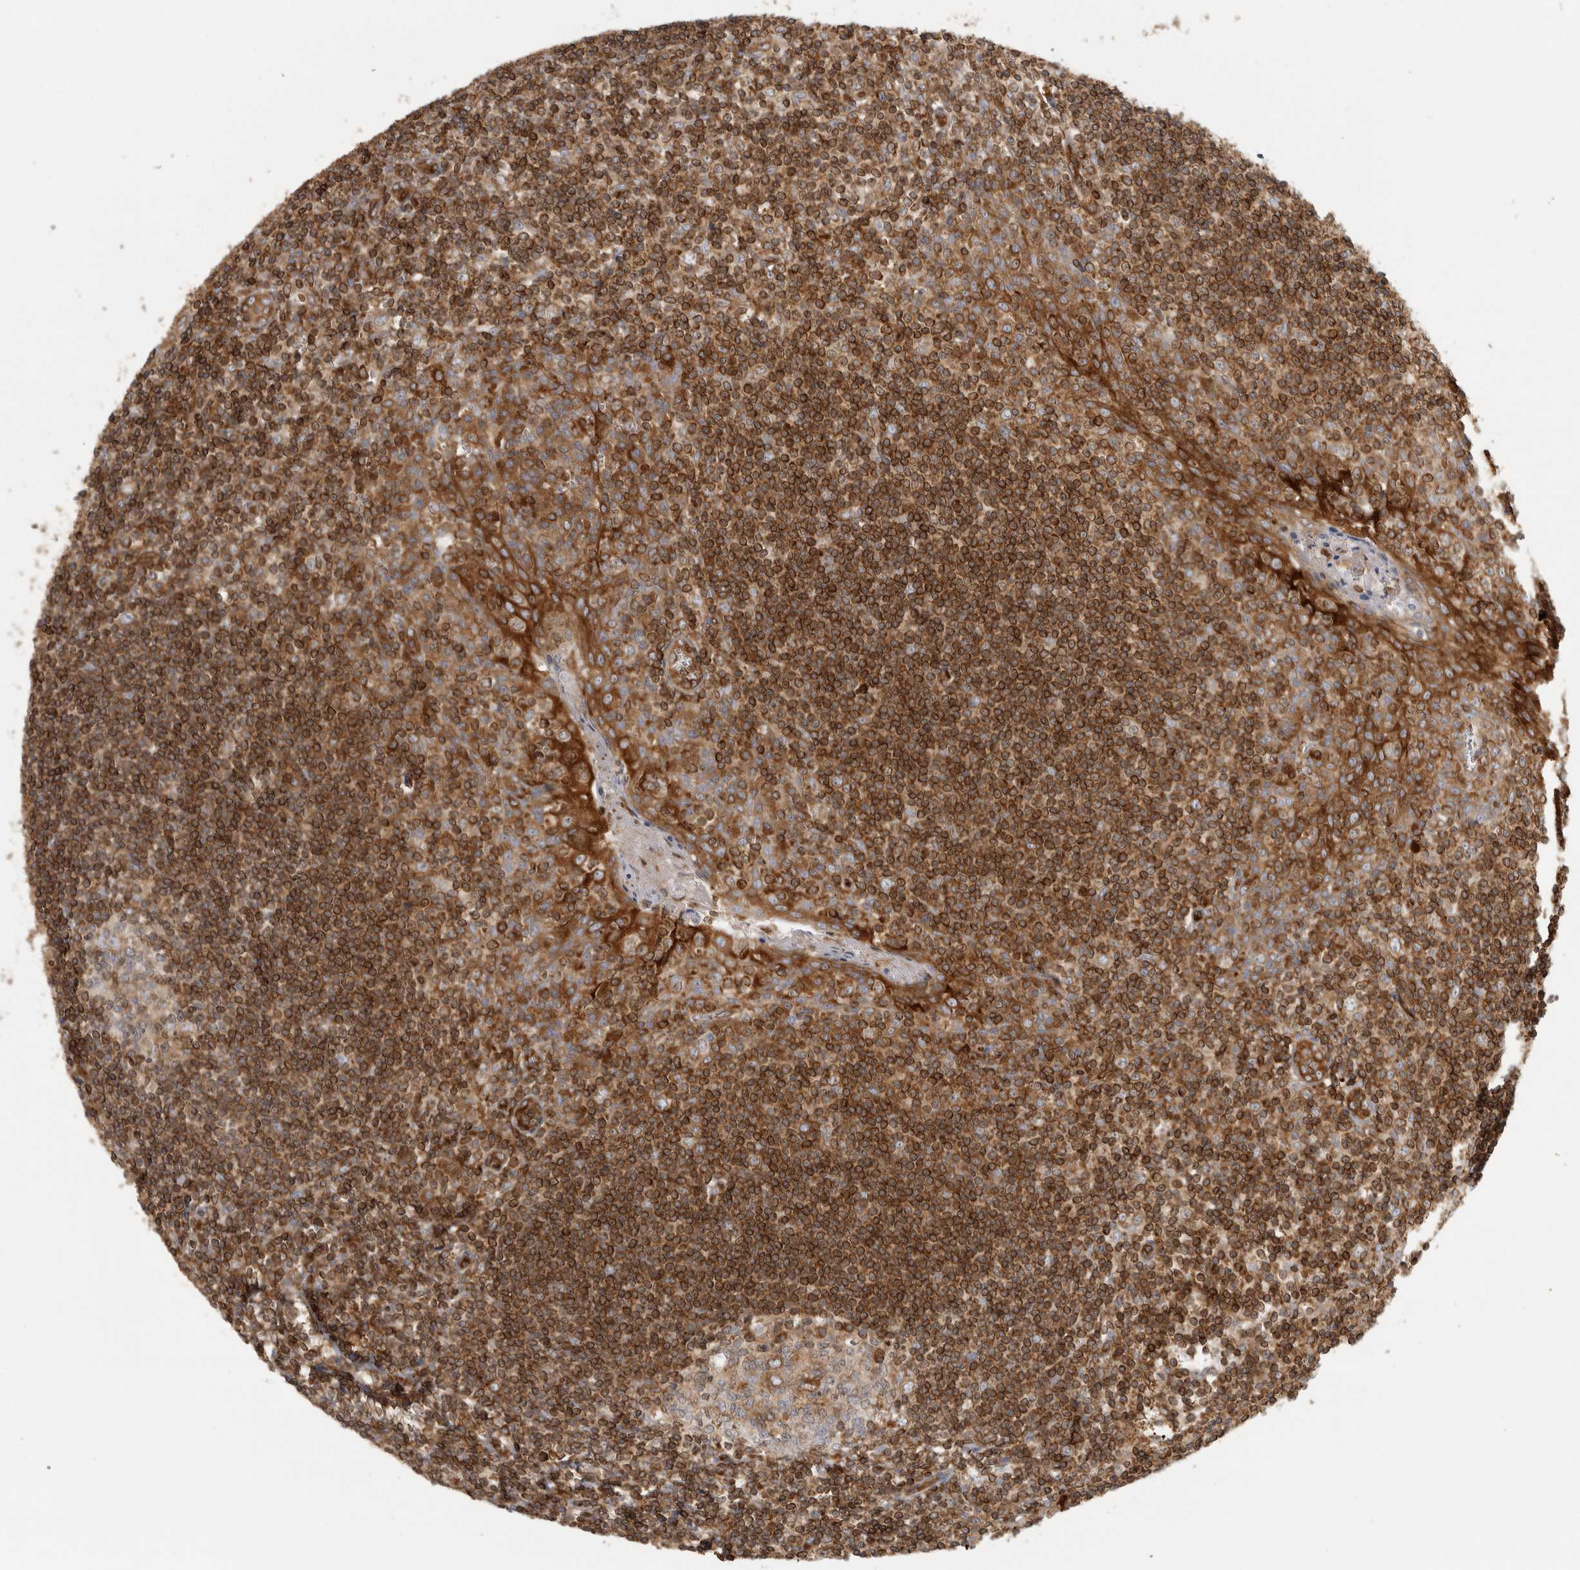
{"staining": {"intensity": "moderate", "quantity": "25%-75%", "location": "cytoplasmic/membranous"}, "tissue": "tonsil", "cell_type": "Germinal center cells", "image_type": "normal", "snomed": [{"axis": "morphology", "description": "Normal tissue, NOS"}, {"axis": "topography", "description": "Tonsil"}], "caption": "Immunohistochemistry (DAB) staining of unremarkable tonsil reveals moderate cytoplasmic/membranous protein expression in approximately 25%-75% of germinal center cells. (DAB IHC, brown staining for protein, blue staining for nuclei).", "gene": "HLA", "patient": {"sex": "male", "age": 27}}